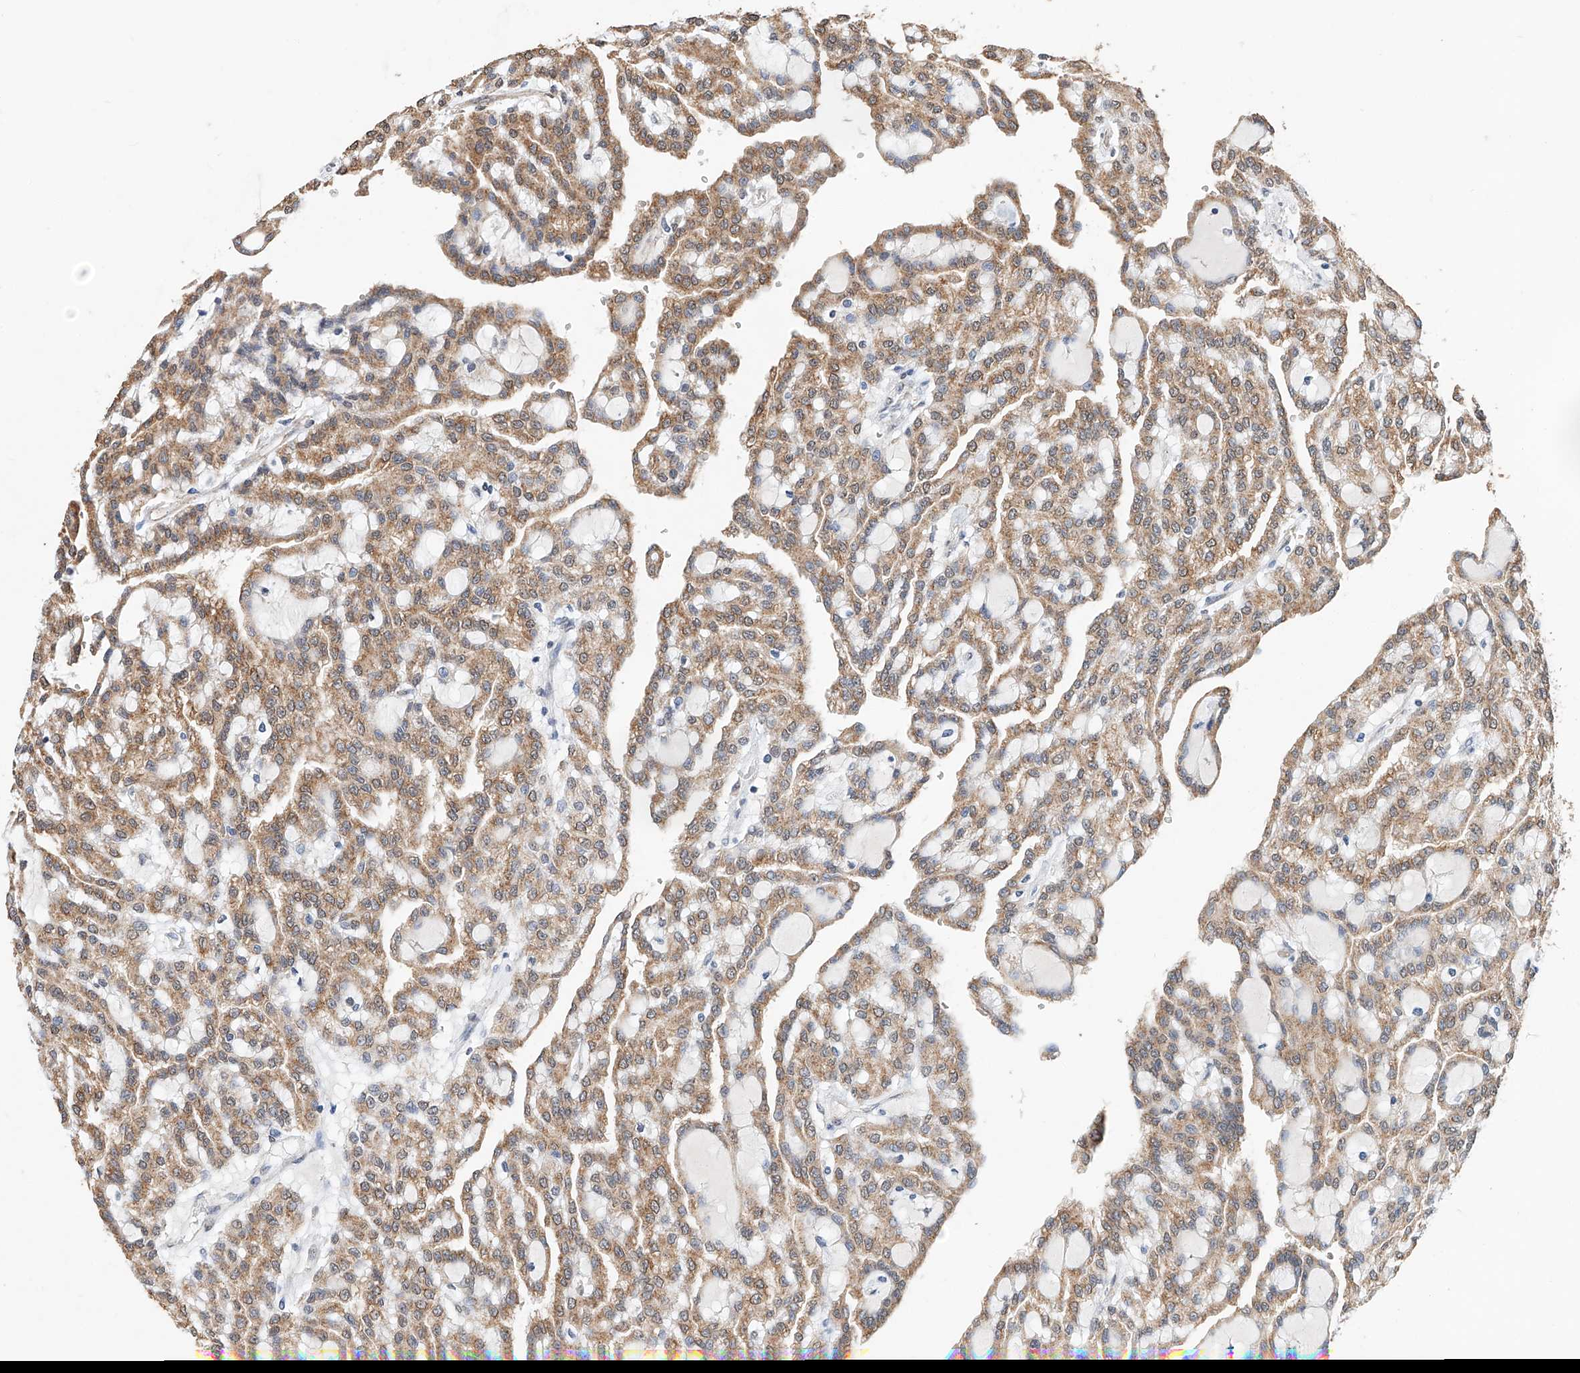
{"staining": {"intensity": "moderate", "quantity": ">75%", "location": "cytoplasmic/membranous"}, "tissue": "renal cancer", "cell_type": "Tumor cells", "image_type": "cancer", "snomed": [{"axis": "morphology", "description": "Adenocarcinoma, NOS"}, {"axis": "topography", "description": "Kidney"}], "caption": "A micrograph showing moderate cytoplasmic/membranous positivity in about >75% of tumor cells in renal cancer (adenocarcinoma), as visualized by brown immunohistochemical staining.", "gene": "CERS4", "patient": {"sex": "male", "age": 63}}